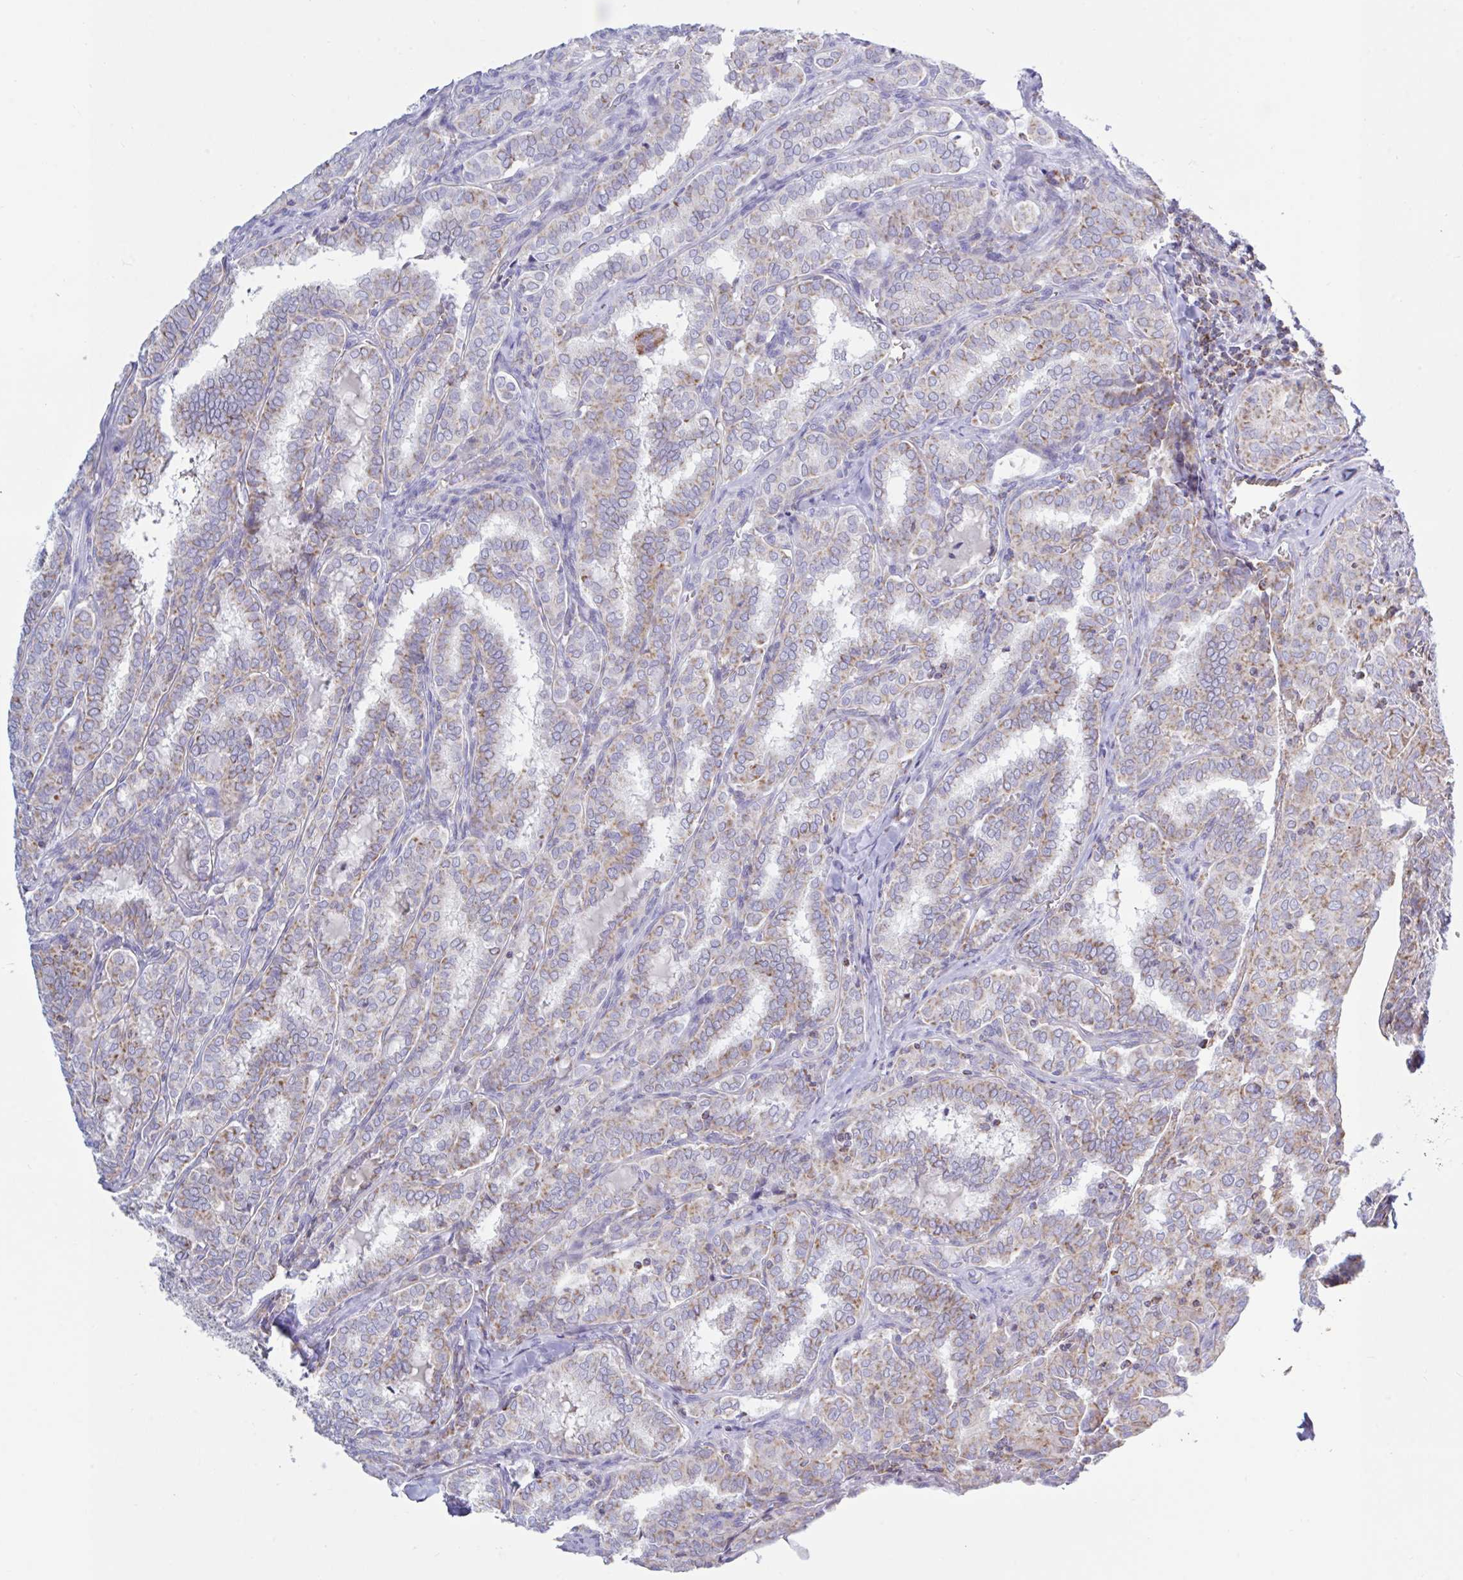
{"staining": {"intensity": "weak", "quantity": "25%-75%", "location": "cytoplasmic/membranous"}, "tissue": "thyroid cancer", "cell_type": "Tumor cells", "image_type": "cancer", "snomed": [{"axis": "morphology", "description": "Papillary adenocarcinoma, NOS"}, {"axis": "topography", "description": "Thyroid gland"}], "caption": "This is a micrograph of IHC staining of thyroid cancer, which shows weak expression in the cytoplasmic/membranous of tumor cells.", "gene": "HSPE1", "patient": {"sex": "female", "age": 30}}